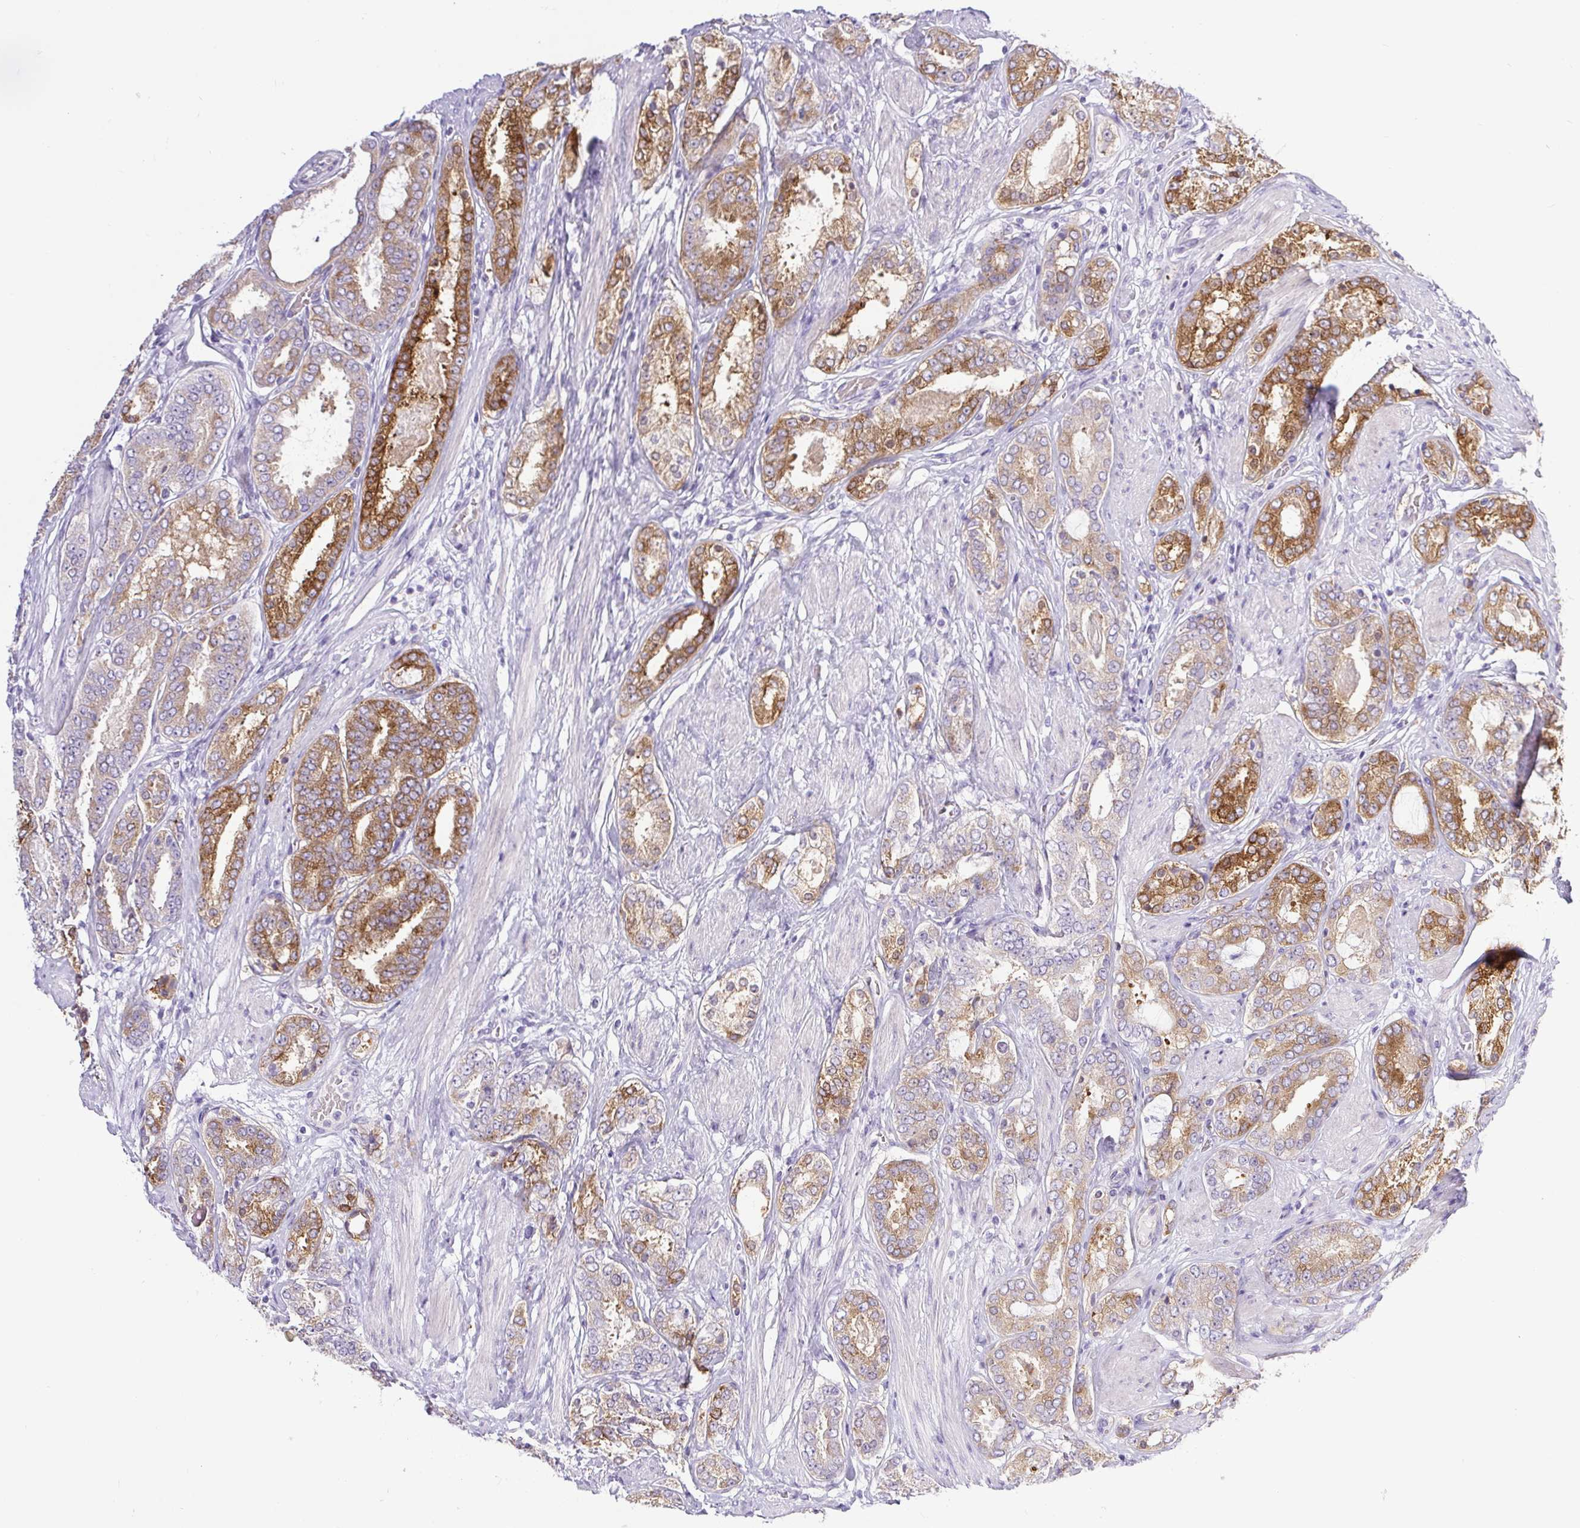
{"staining": {"intensity": "moderate", "quantity": ">75%", "location": "nuclear"}, "tissue": "prostate cancer", "cell_type": "Tumor cells", "image_type": "cancer", "snomed": [{"axis": "morphology", "description": "Adenocarcinoma, High grade"}, {"axis": "topography", "description": "Prostate"}], "caption": "Protein staining of adenocarcinoma (high-grade) (prostate) tissue shows moderate nuclear positivity in about >75% of tumor cells. The staining was performed using DAB to visualize the protein expression in brown, while the nuclei were stained in blue with hematoxylin (Magnification: 20x).", "gene": "BCAS1", "patient": {"sex": "male", "age": 63}}